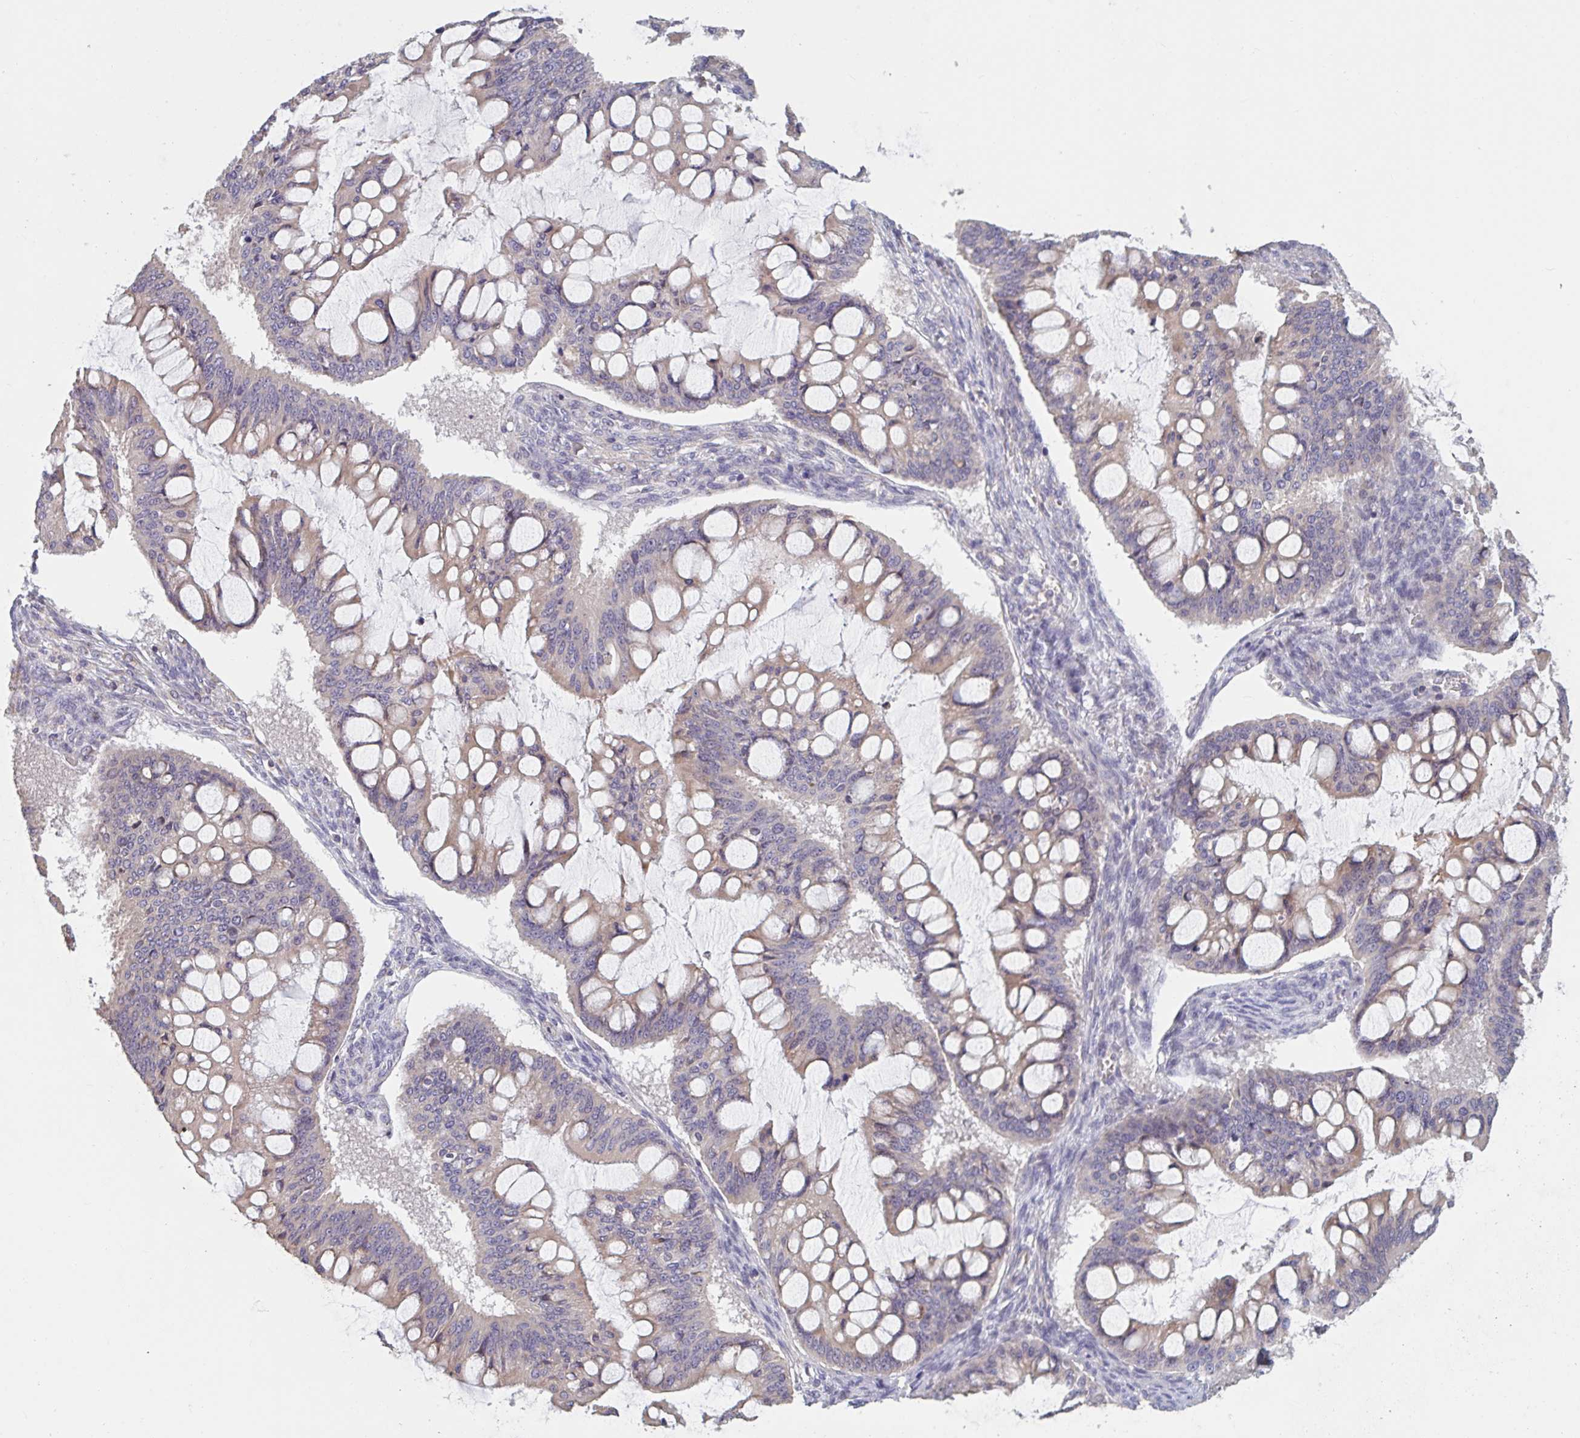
{"staining": {"intensity": "weak", "quantity": "25%-75%", "location": "cytoplasmic/membranous"}, "tissue": "ovarian cancer", "cell_type": "Tumor cells", "image_type": "cancer", "snomed": [{"axis": "morphology", "description": "Cystadenocarcinoma, mucinous, NOS"}, {"axis": "topography", "description": "Ovary"}], "caption": "Human mucinous cystadenocarcinoma (ovarian) stained with a protein marker shows weak staining in tumor cells.", "gene": "CD1E", "patient": {"sex": "female", "age": 73}}